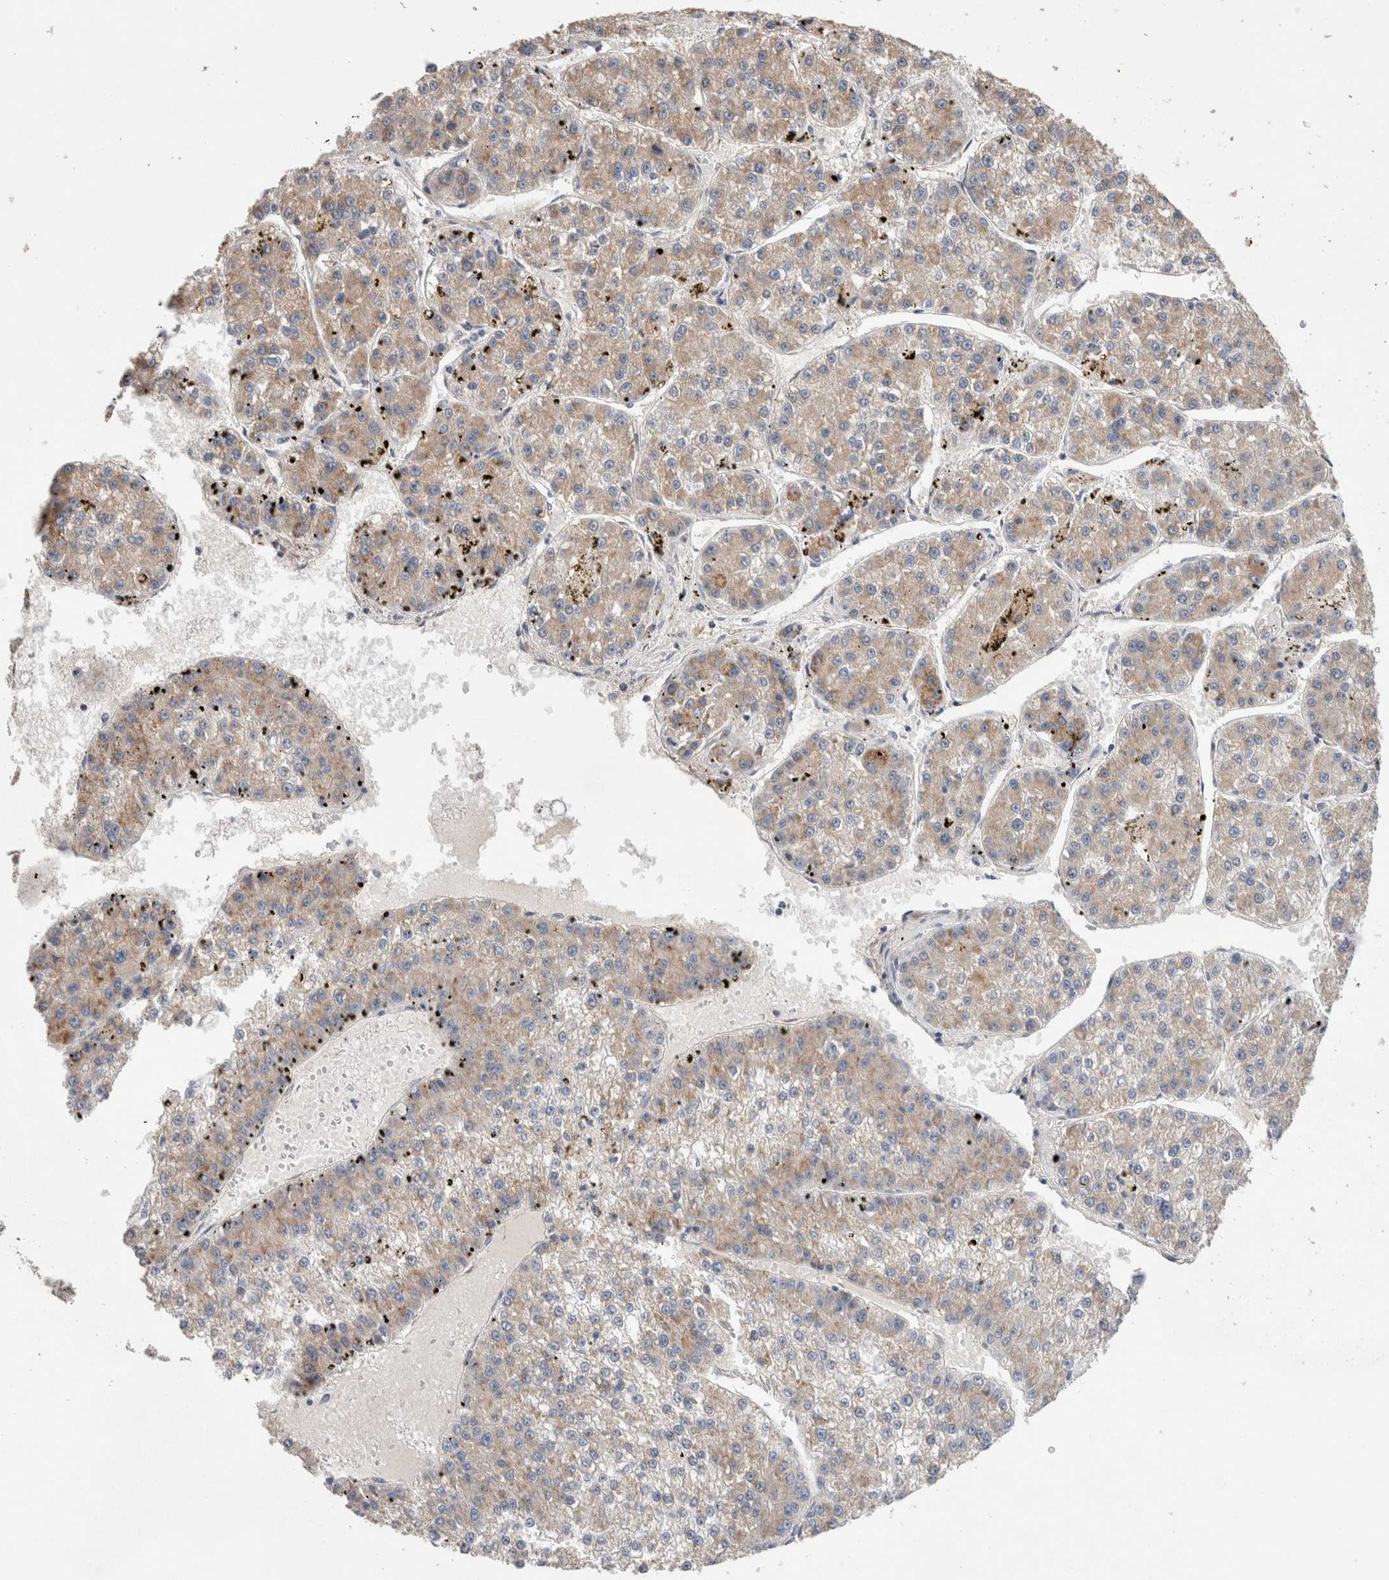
{"staining": {"intensity": "weak", "quantity": ">75%", "location": "cytoplasmic/membranous"}, "tissue": "liver cancer", "cell_type": "Tumor cells", "image_type": "cancer", "snomed": [{"axis": "morphology", "description": "Carcinoma, Hepatocellular, NOS"}, {"axis": "topography", "description": "Liver"}], "caption": "IHC (DAB) staining of human liver hepatocellular carcinoma demonstrates weak cytoplasmic/membranous protein positivity in about >75% of tumor cells.", "gene": "IARS2", "patient": {"sex": "female", "age": 73}}